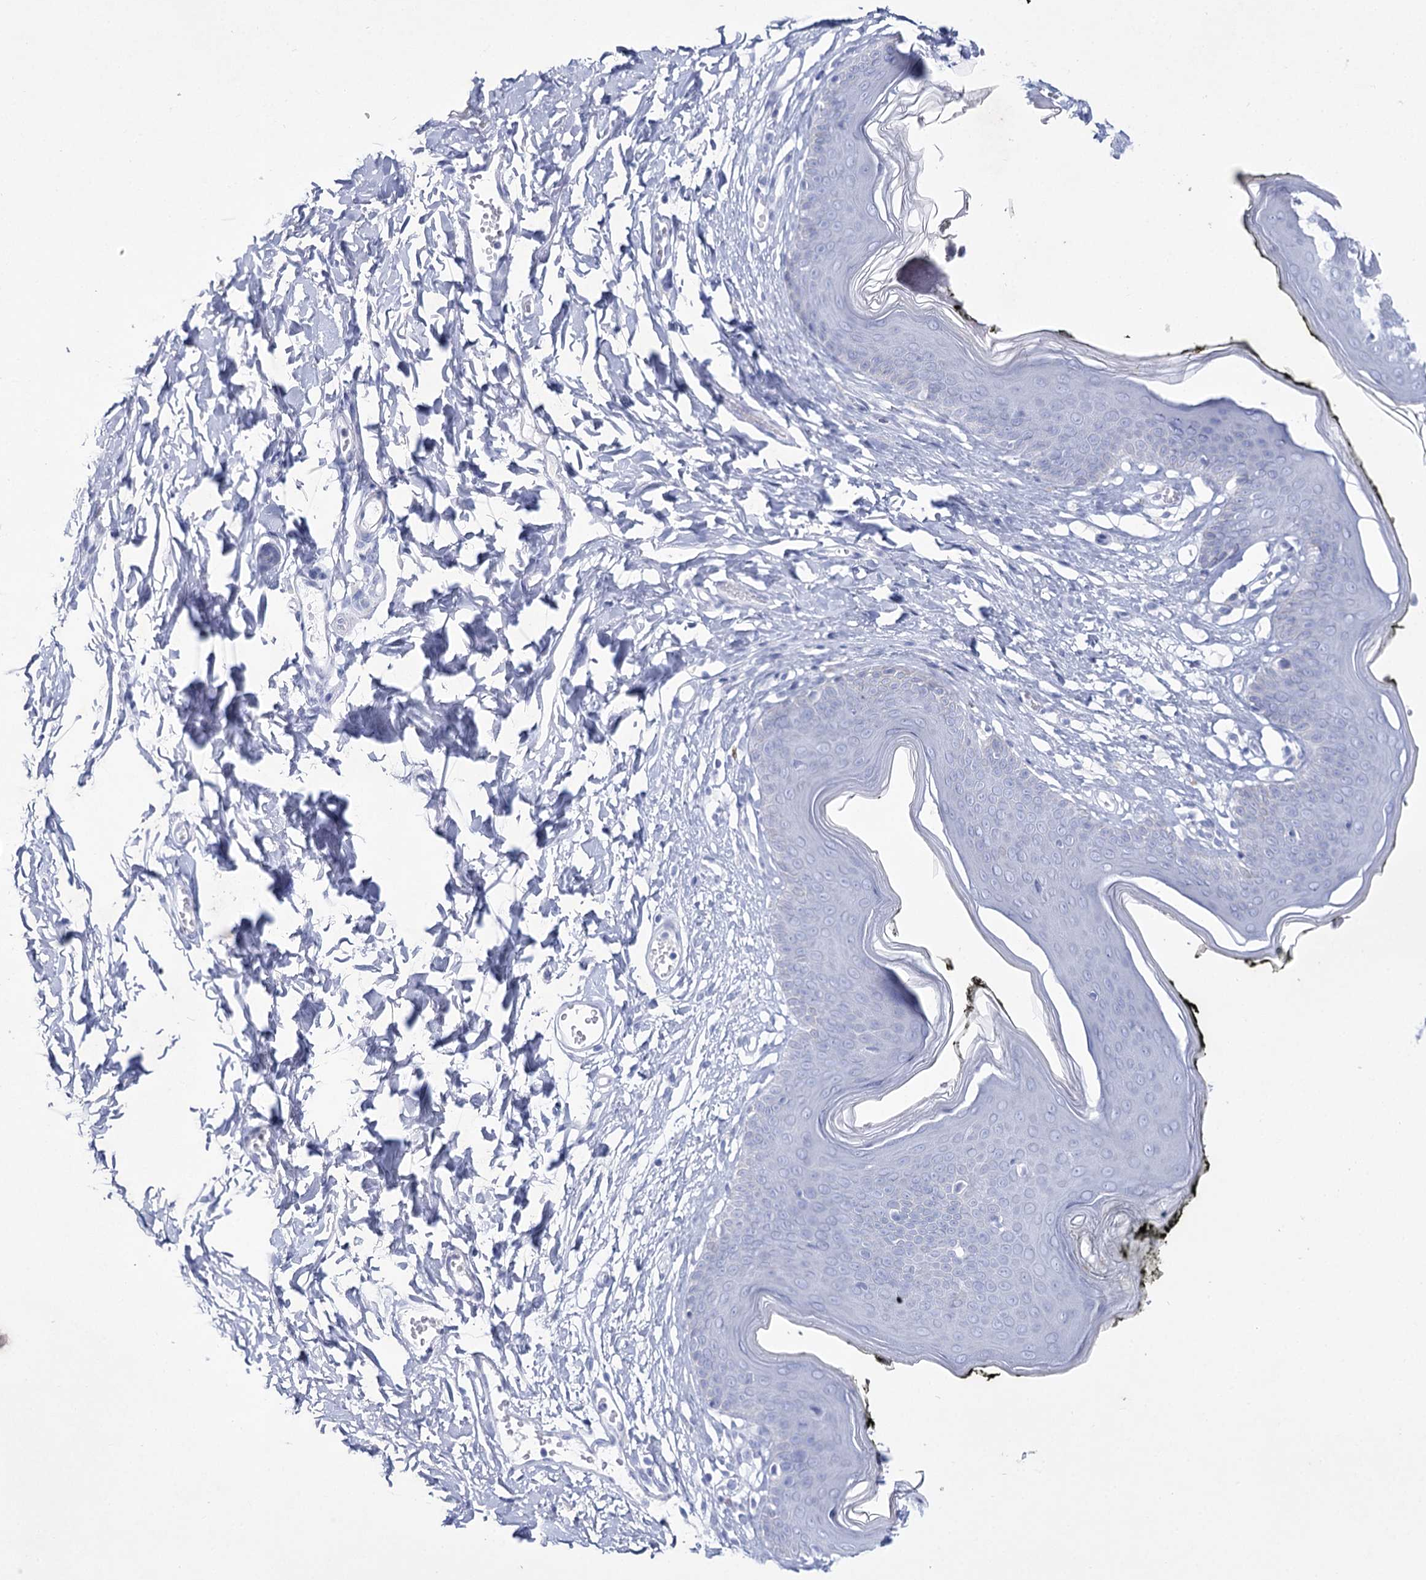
{"staining": {"intensity": "negative", "quantity": "none", "location": "none"}, "tissue": "skin", "cell_type": "Epidermal cells", "image_type": "normal", "snomed": [{"axis": "morphology", "description": "Normal tissue, NOS"}, {"axis": "morphology", "description": "Inflammation, NOS"}, {"axis": "topography", "description": "Vulva"}], "caption": "There is no significant positivity in epidermal cells of skin. (DAB (3,3'-diaminobenzidine) immunohistochemistry visualized using brightfield microscopy, high magnification).", "gene": "RNF186", "patient": {"sex": "female", "age": 84}}